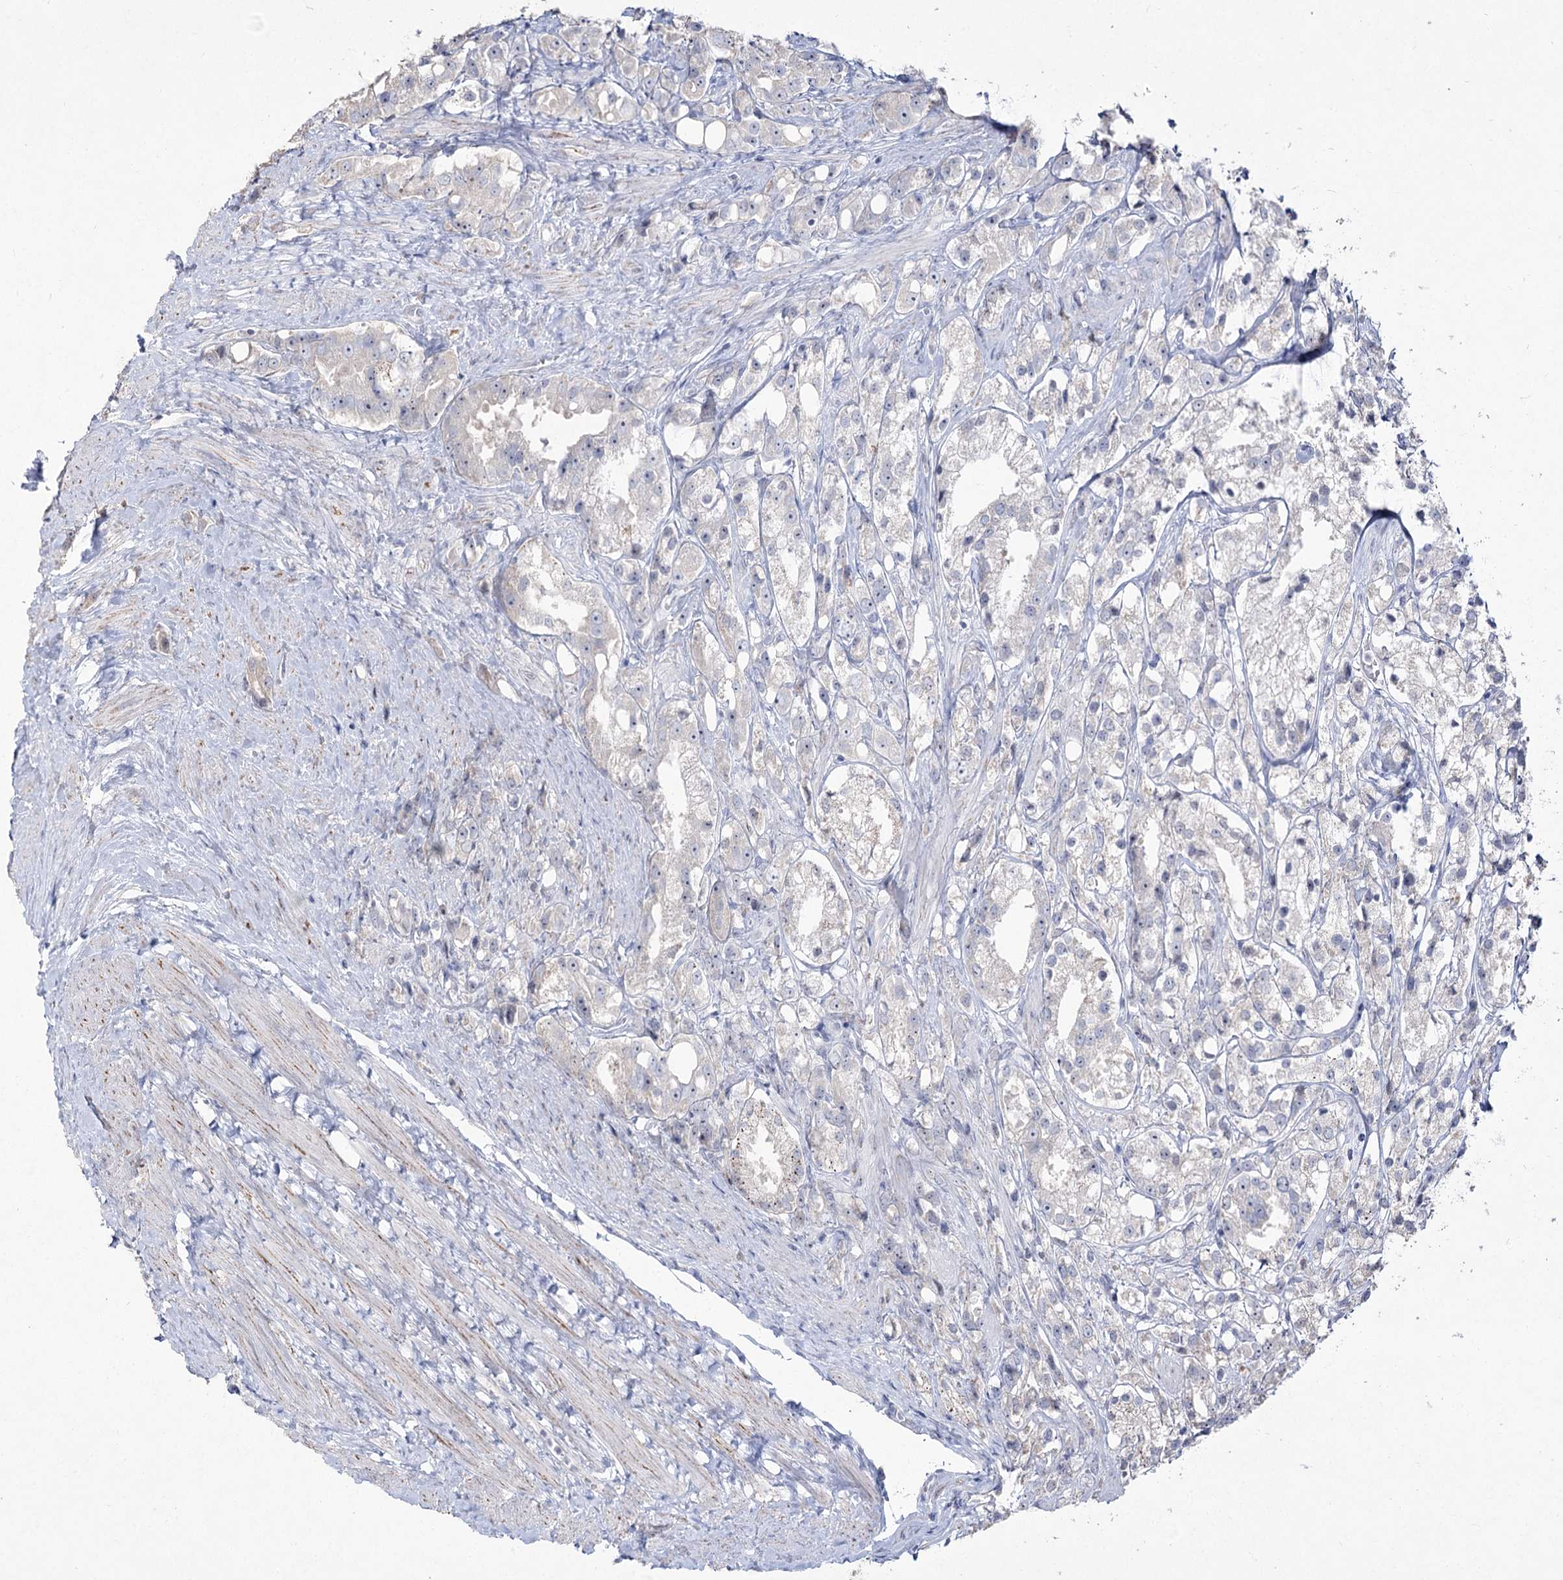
{"staining": {"intensity": "negative", "quantity": "none", "location": "none"}, "tissue": "prostate cancer", "cell_type": "Tumor cells", "image_type": "cancer", "snomed": [{"axis": "morphology", "description": "Adenocarcinoma, NOS"}, {"axis": "topography", "description": "Prostate"}], "caption": "Human adenocarcinoma (prostate) stained for a protein using immunohistochemistry shows no positivity in tumor cells.", "gene": "DDX50", "patient": {"sex": "male", "age": 79}}